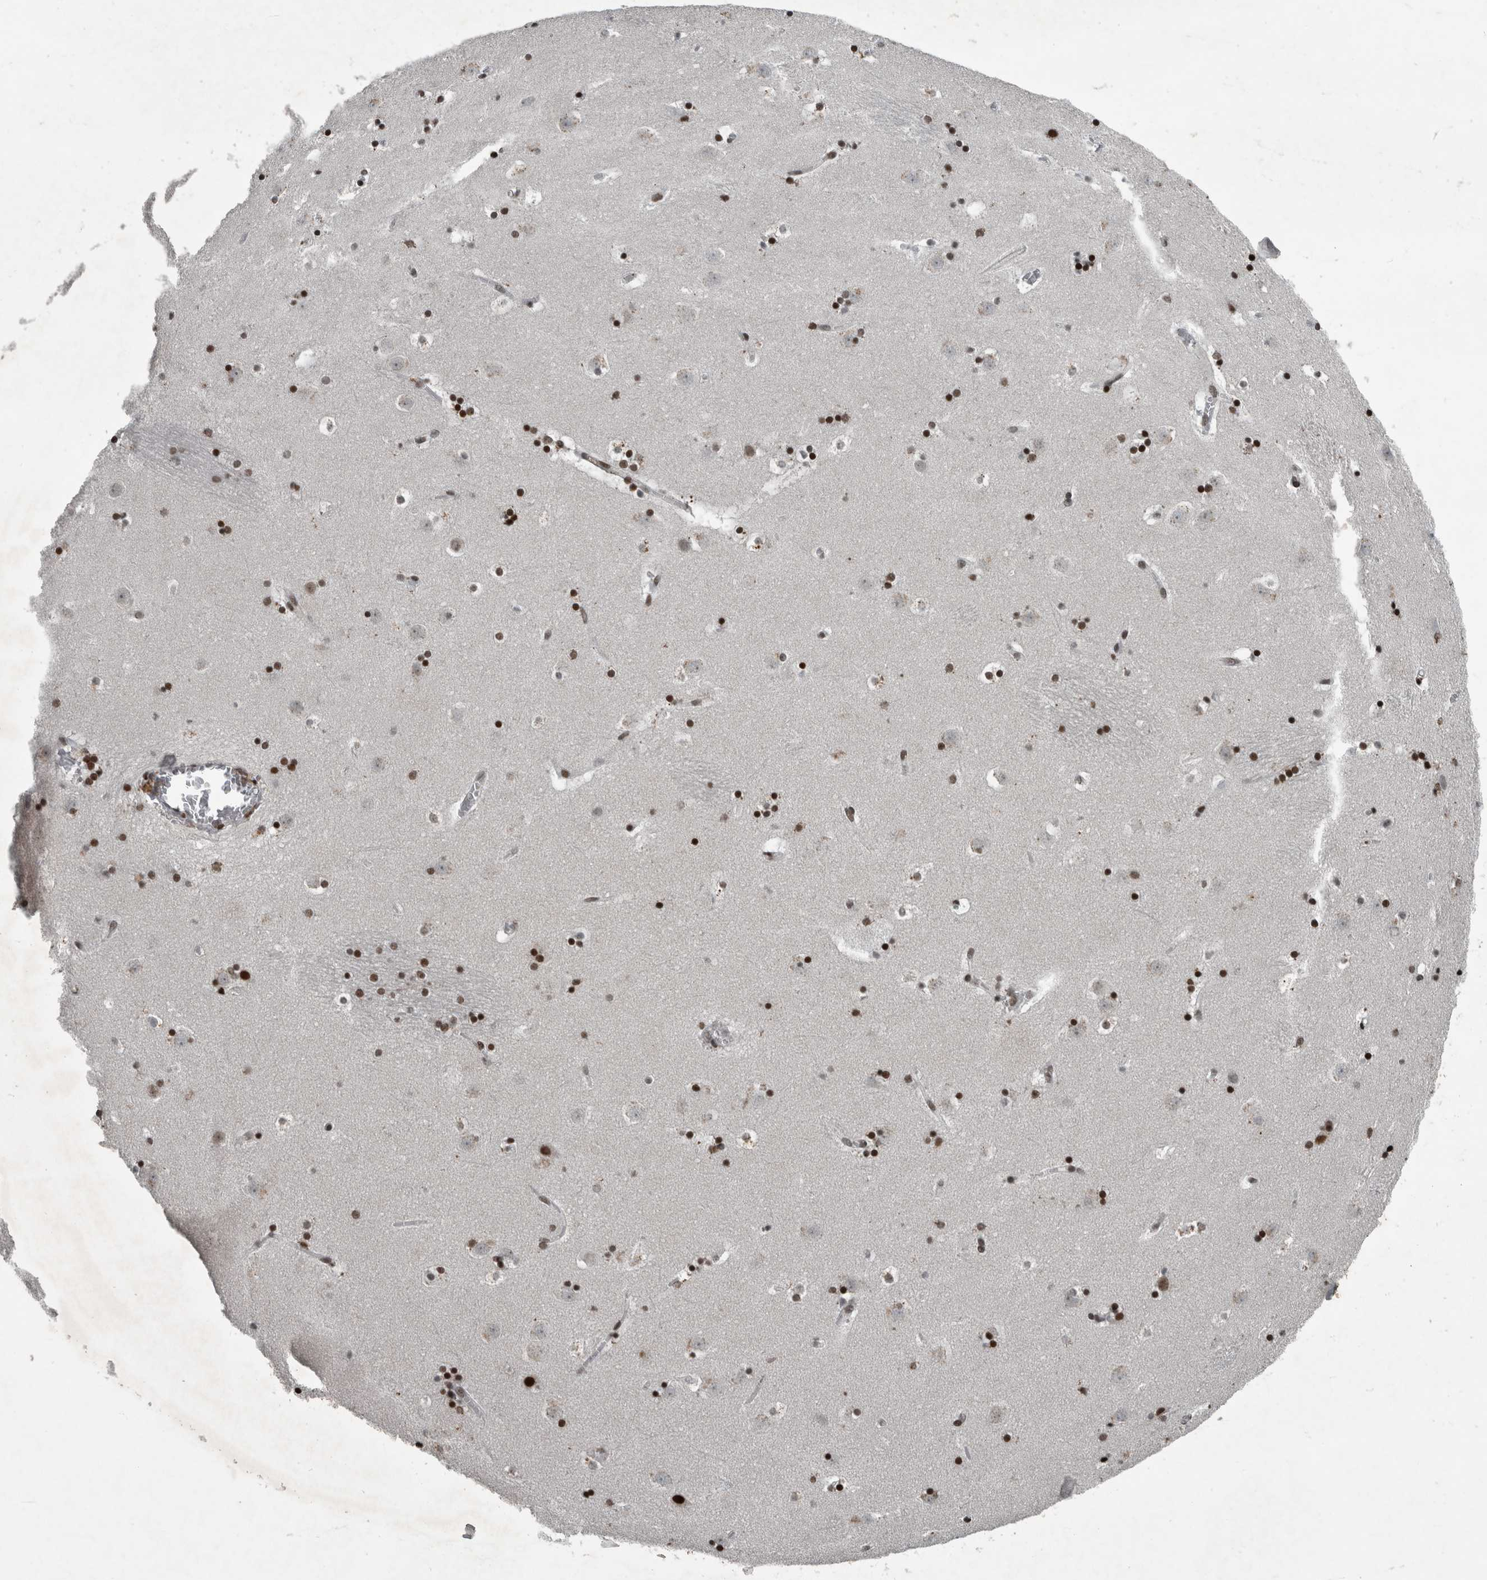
{"staining": {"intensity": "strong", "quantity": ">75%", "location": "nuclear"}, "tissue": "caudate", "cell_type": "Glial cells", "image_type": "normal", "snomed": [{"axis": "morphology", "description": "Normal tissue, NOS"}, {"axis": "topography", "description": "Lateral ventricle wall"}], "caption": "Immunohistochemistry image of normal caudate: caudate stained using immunohistochemistry reveals high levels of strong protein expression localized specifically in the nuclear of glial cells, appearing as a nuclear brown color.", "gene": "UNC50", "patient": {"sex": "male", "age": 45}}